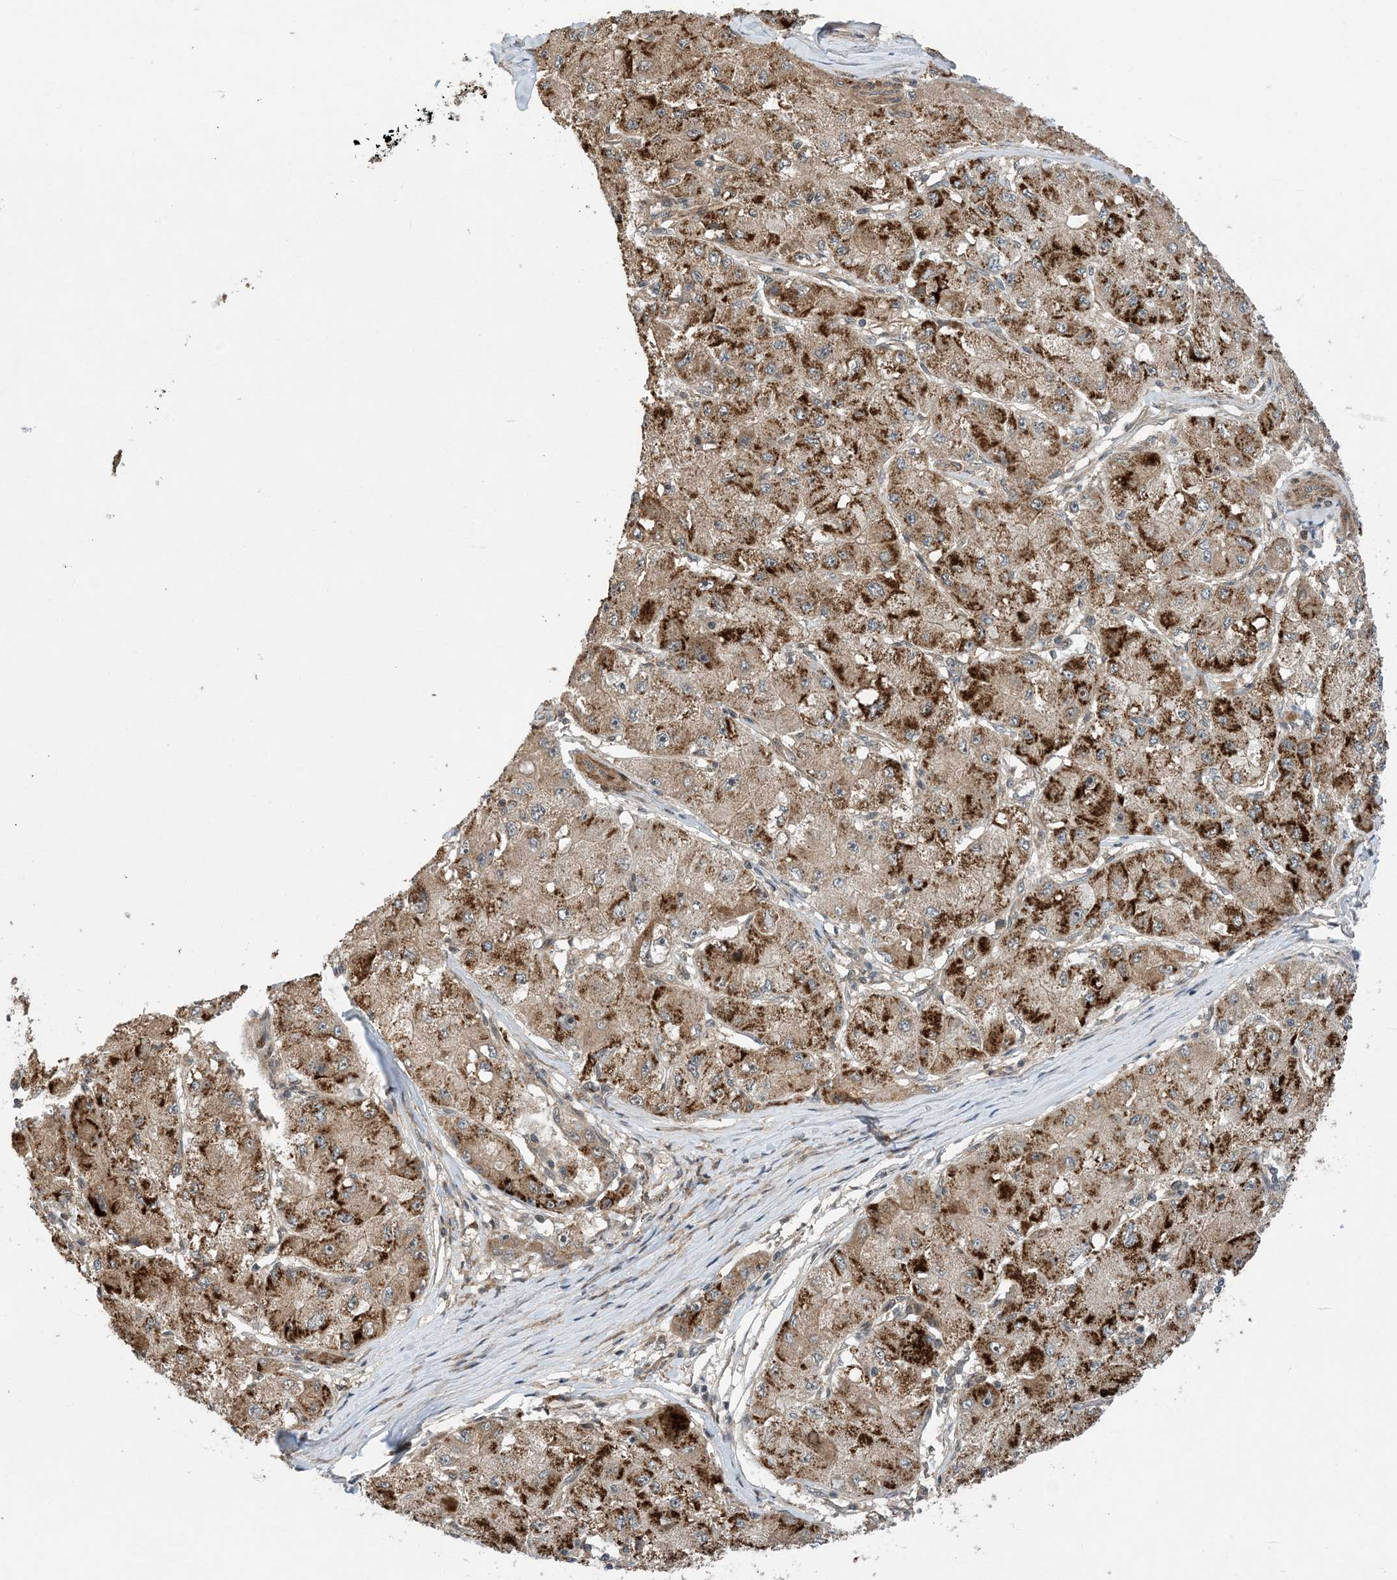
{"staining": {"intensity": "strong", "quantity": "25%-75%", "location": "cytoplasmic/membranous"}, "tissue": "liver cancer", "cell_type": "Tumor cells", "image_type": "cancer", "snomed": [{"axis": "morphology", "description": "Carcinoma, Hepatocellular, NOS"}, {"axis": "topography", "description": "Liver"}], "caption": "A high-resolution photomicrograph shows immunohistochemistry (IHC) staining of liver cancer, which exhibits strong cytoplasmic/membranous expression in about 25%-75% of tumor cells.", "gene": "HEMK1", "patient": {"sex": "male", "age": 80}}